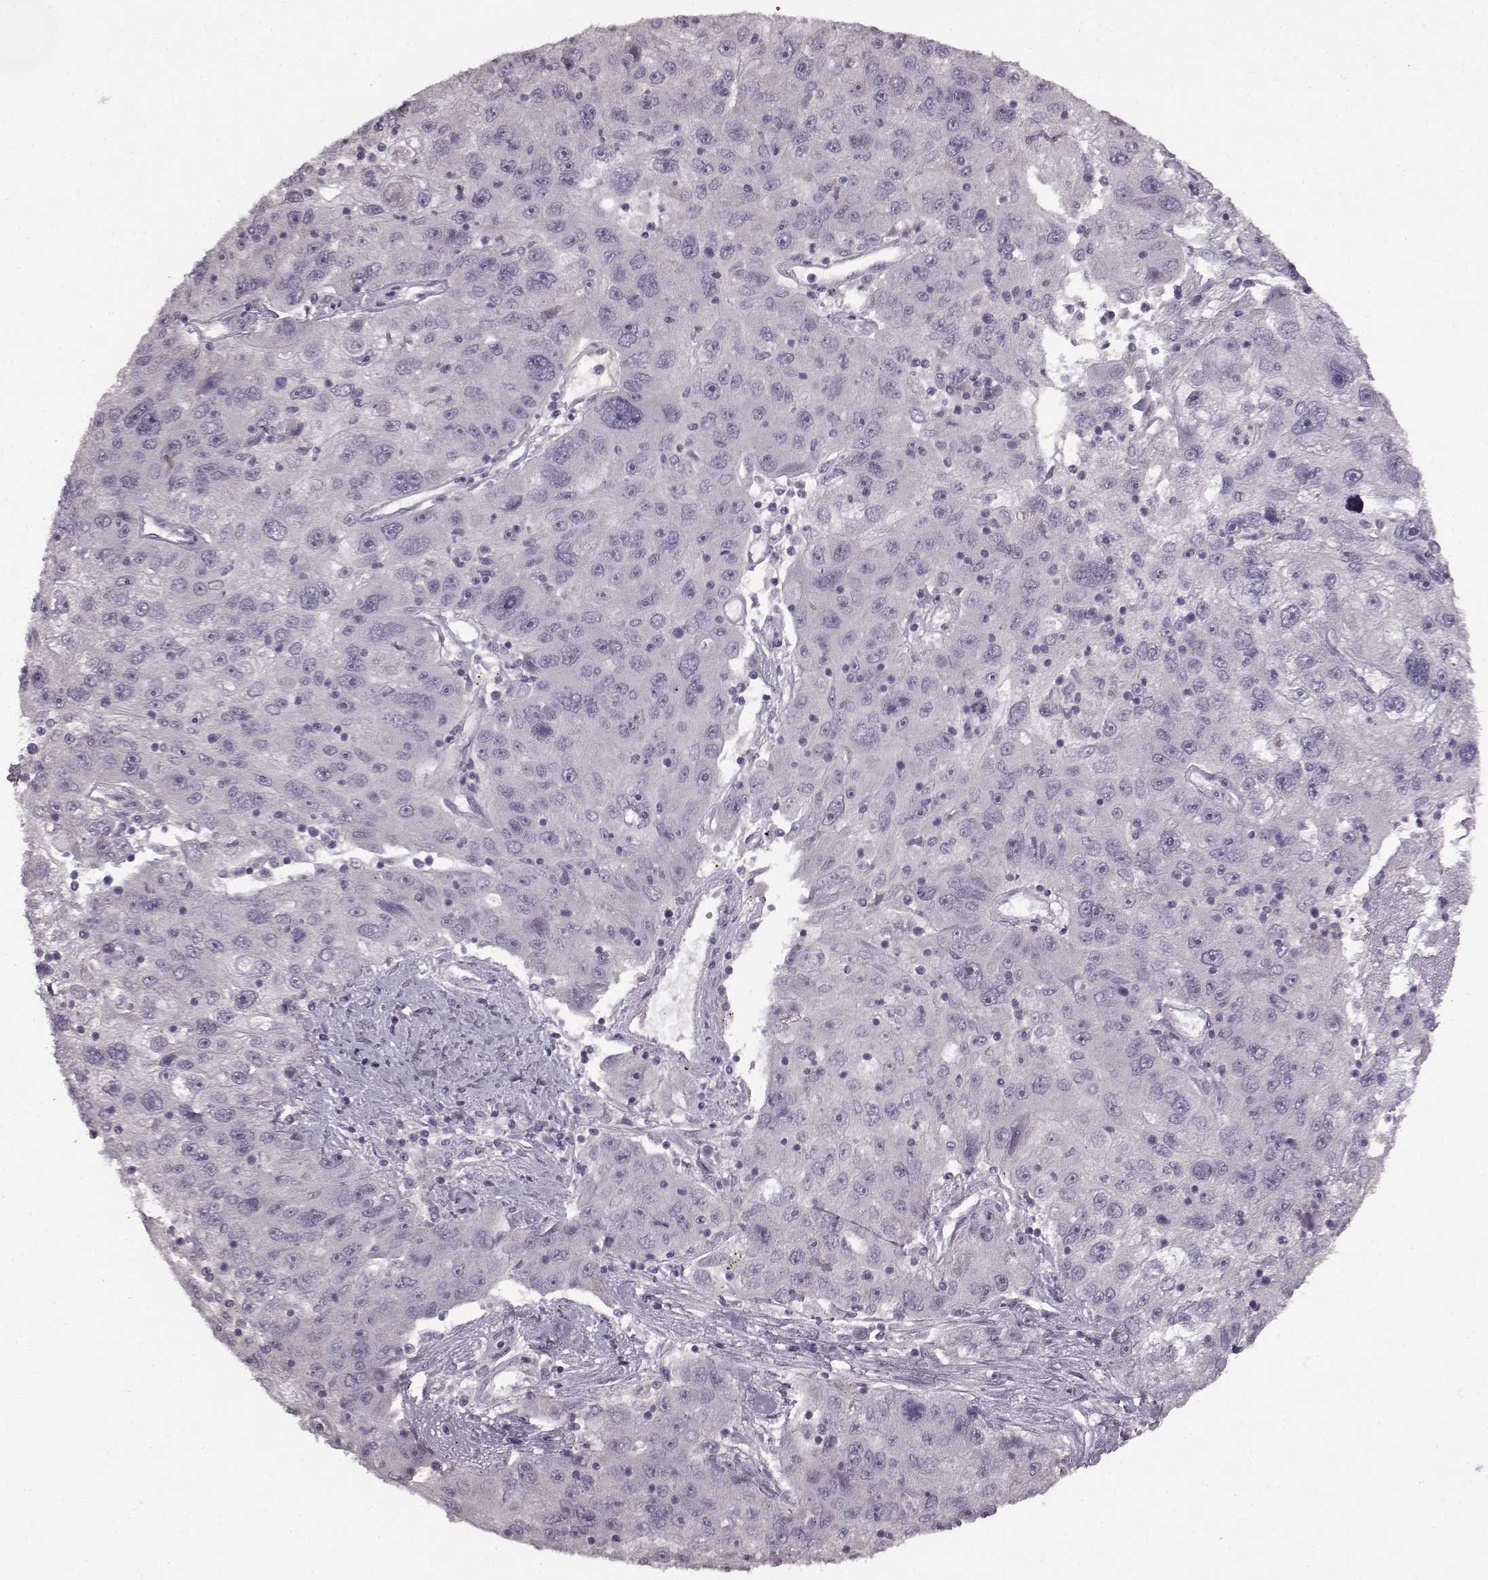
{"staining": {"intensity": "negative", "quantity": "none", "location": "none"}, "tissue": "stomach cancer", "cell_type": "Tumor cells", "image_type": "cancer", "snomed": [{"axis": "morphology", "description": "Adenocarcinoma, NOS"}, {"axis": "topography", "description": "Stomach"}], "caption": "A high-resolution image shows immunohistochemistry (IHC) staining of stomach cancer (adenocarcinoma), which displays no significant expression in tumor cells.", "gene": "LHB", "patient": {"sex": "male", "age": 56}}